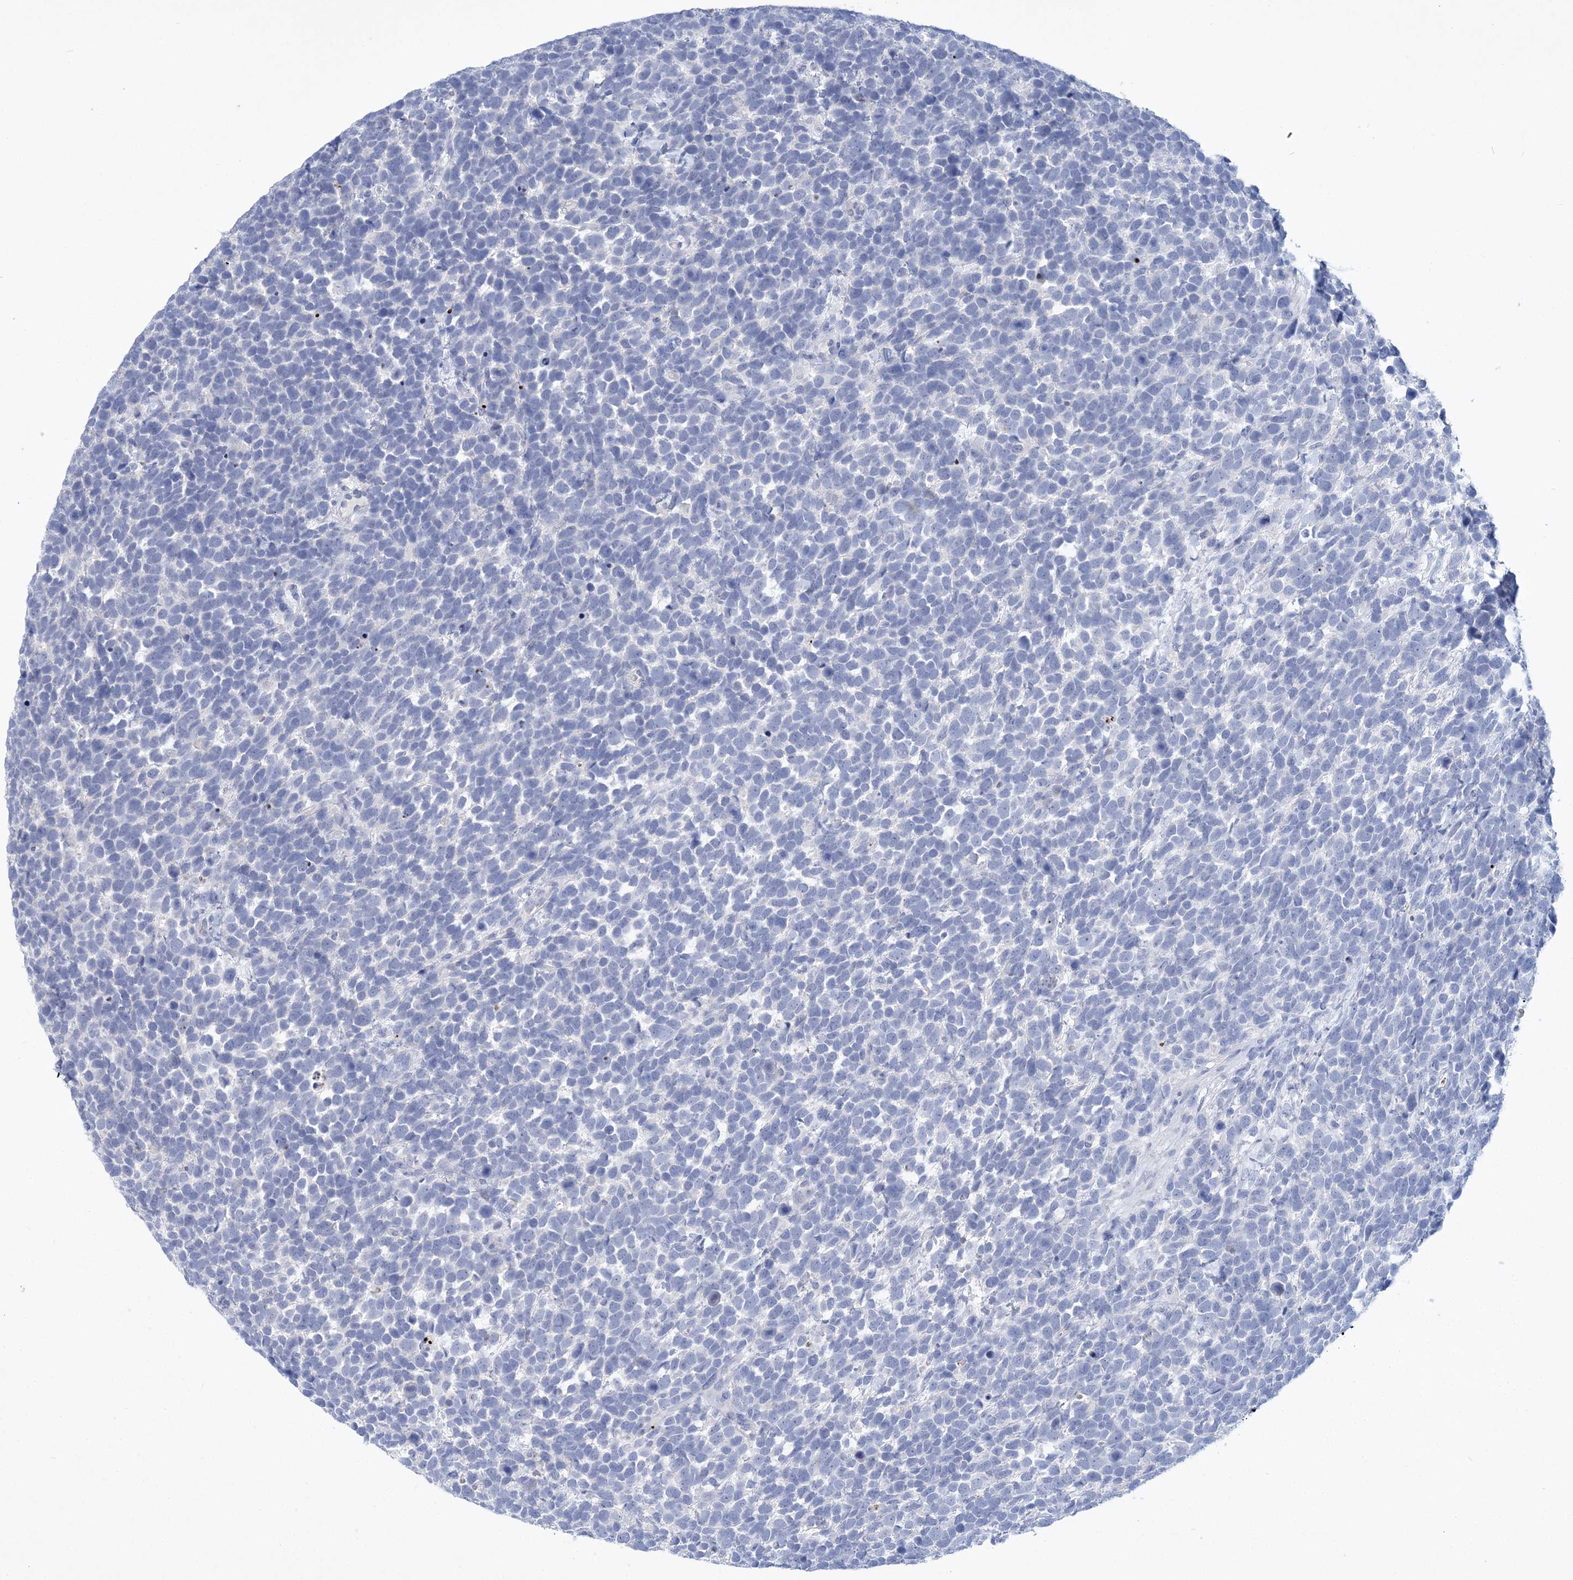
{"staining": {"intensity": "negative", "quantity": "none", "location": "none"}, "tissue": "urothelial cancer", "cell_type": "Tumor cells", "image_type": "cancer", "snomed": [{"axis": "morphology", "description": "Urothelial carcinoma, High grade"}, {"axis": "topography", "description": "Urinary bladder"}], "caption": "Human urothelial carcinoma (high-grade) stained for a protein using immunohistochemistry (IHC) shows no positivity in tumor cells.", "gene": "COPS8", "patient": {"sex": "female", "age": 82}}